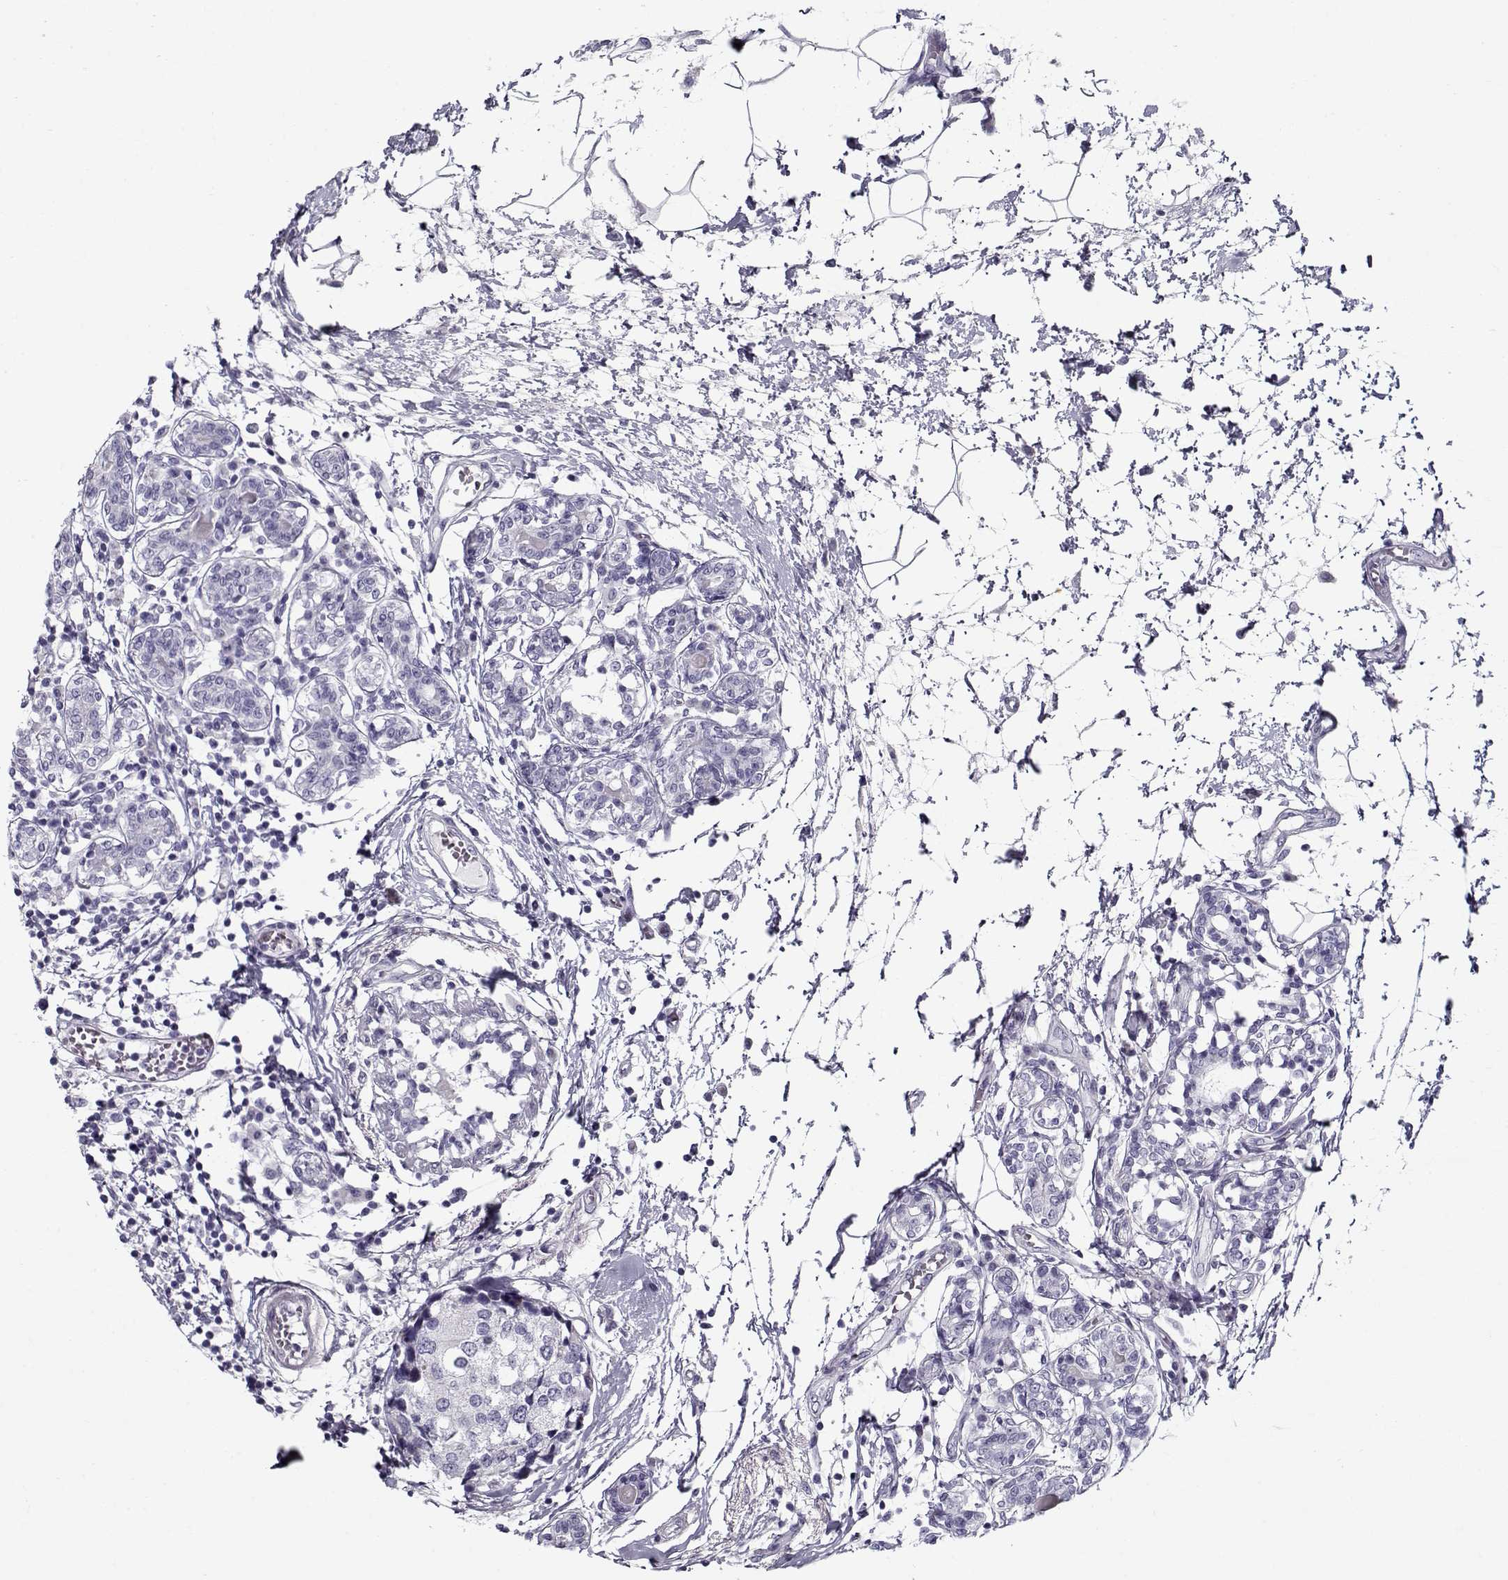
{"staining": {"intensity": "negative", "quantity": "none", "location": "none"}, "tissue": "breast cancer", "cell_type": "Tumor cells", "image_type": "cancer", "snomed": [{"axis": "morphology", "description": "Lobular carcinoma"}, {"axis": "topography", "description": "Breast"}], "caption": "Tumor cells are negative for protein expression in human breast cancer (lobular carcinoma).", "gene": "GAGE2A", "patient": {"sex": "female", "age": 59}}